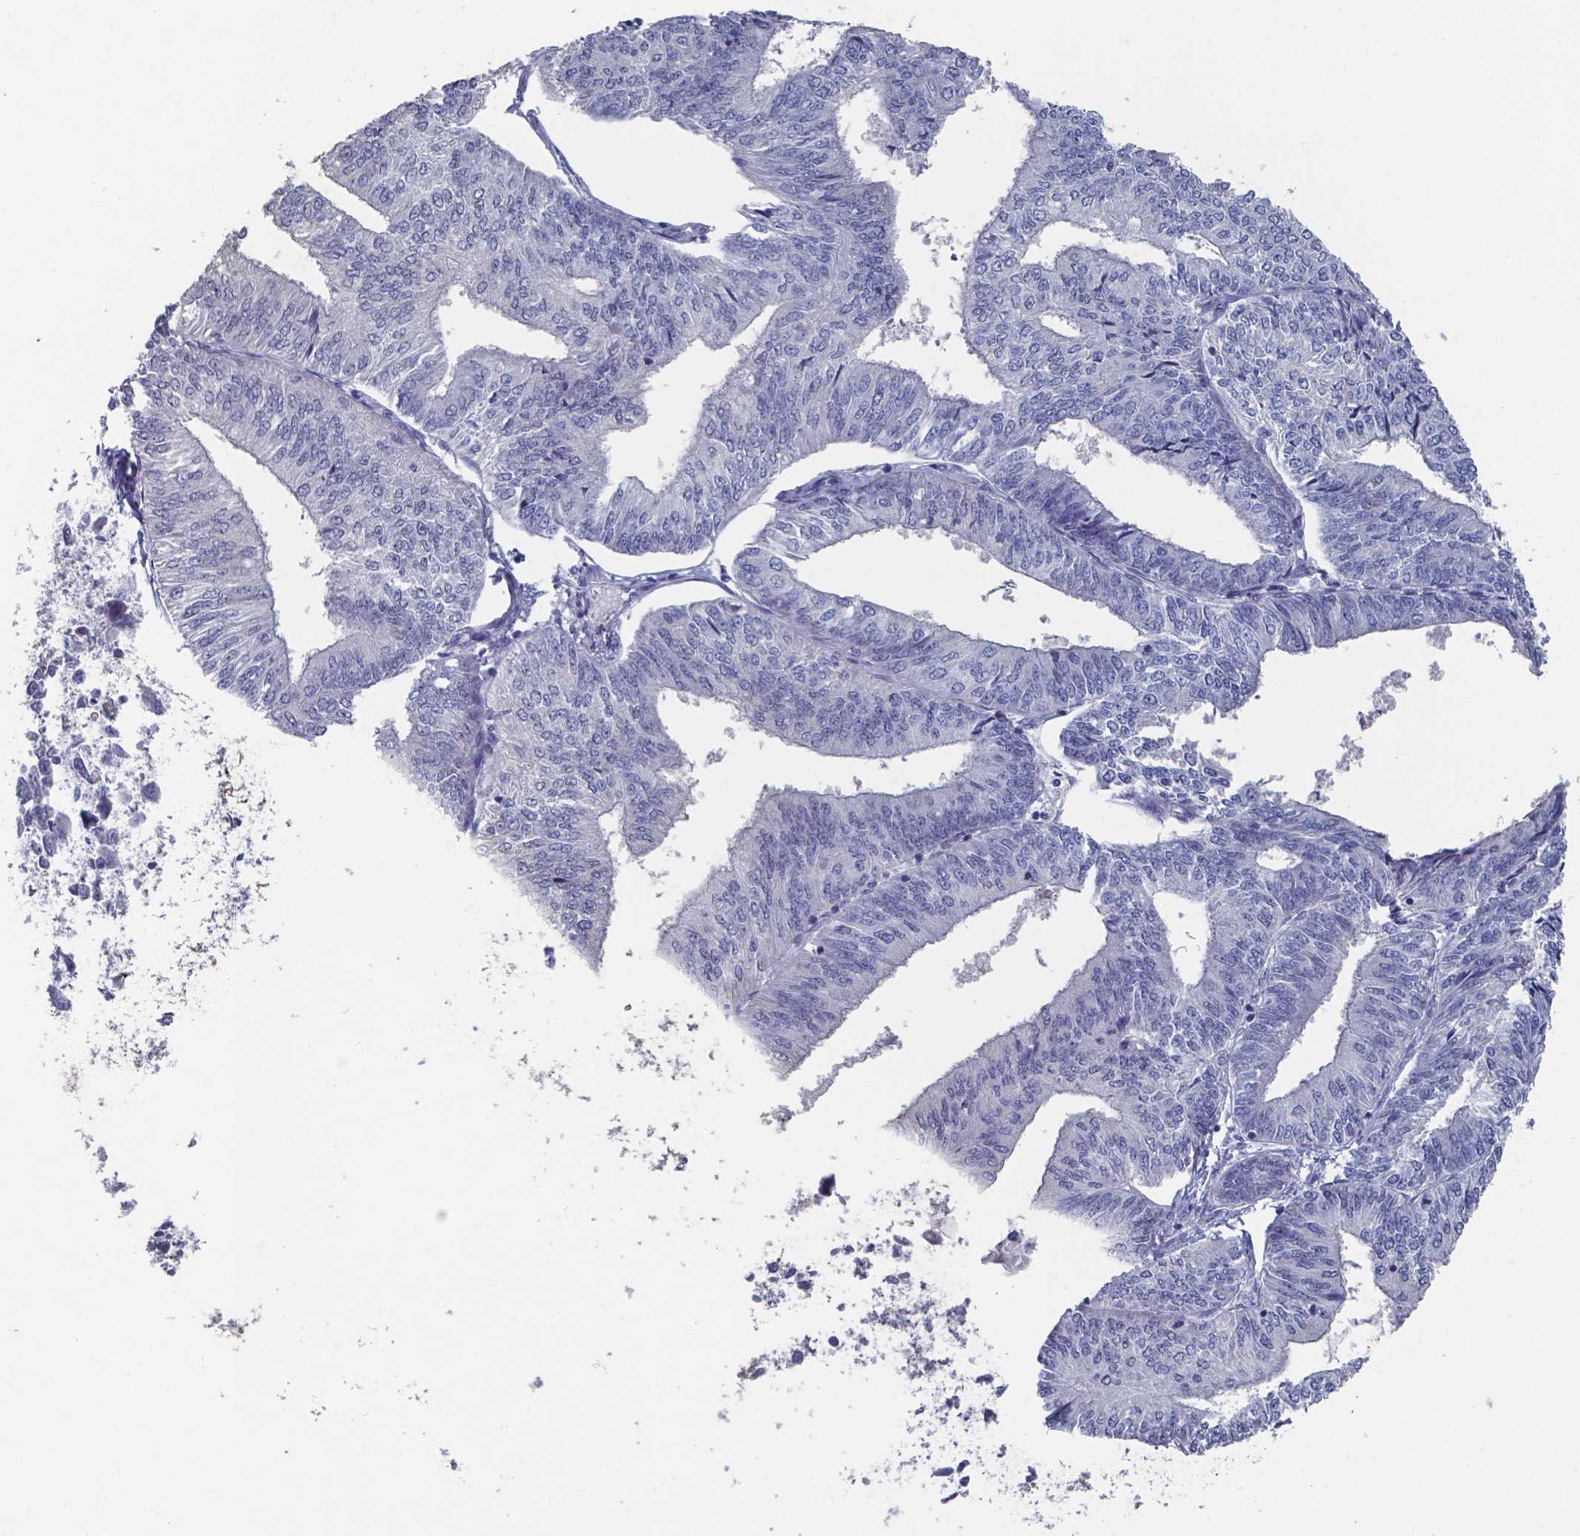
{"staining": {"intensity": "negative", "quantity": "none", "location": "none"}, "tissue": "endometrial cancer", "cell_type": "Tumor cells", "image_type": "cancer", "snomed": [{"axis": "morphology", "description": "Adenocarcinoma, NOS"}, {"axis": "topography", "description": "Endometrium"}], "caption": "DAB (3,3'-diaminobenzidine) immunohistochemical staining of human adenocarcinoma (endometrial) shows no significant expression in tumor cells.", "gene": "PLA2R1", "patient": {"sex": "female", "age": 58}}